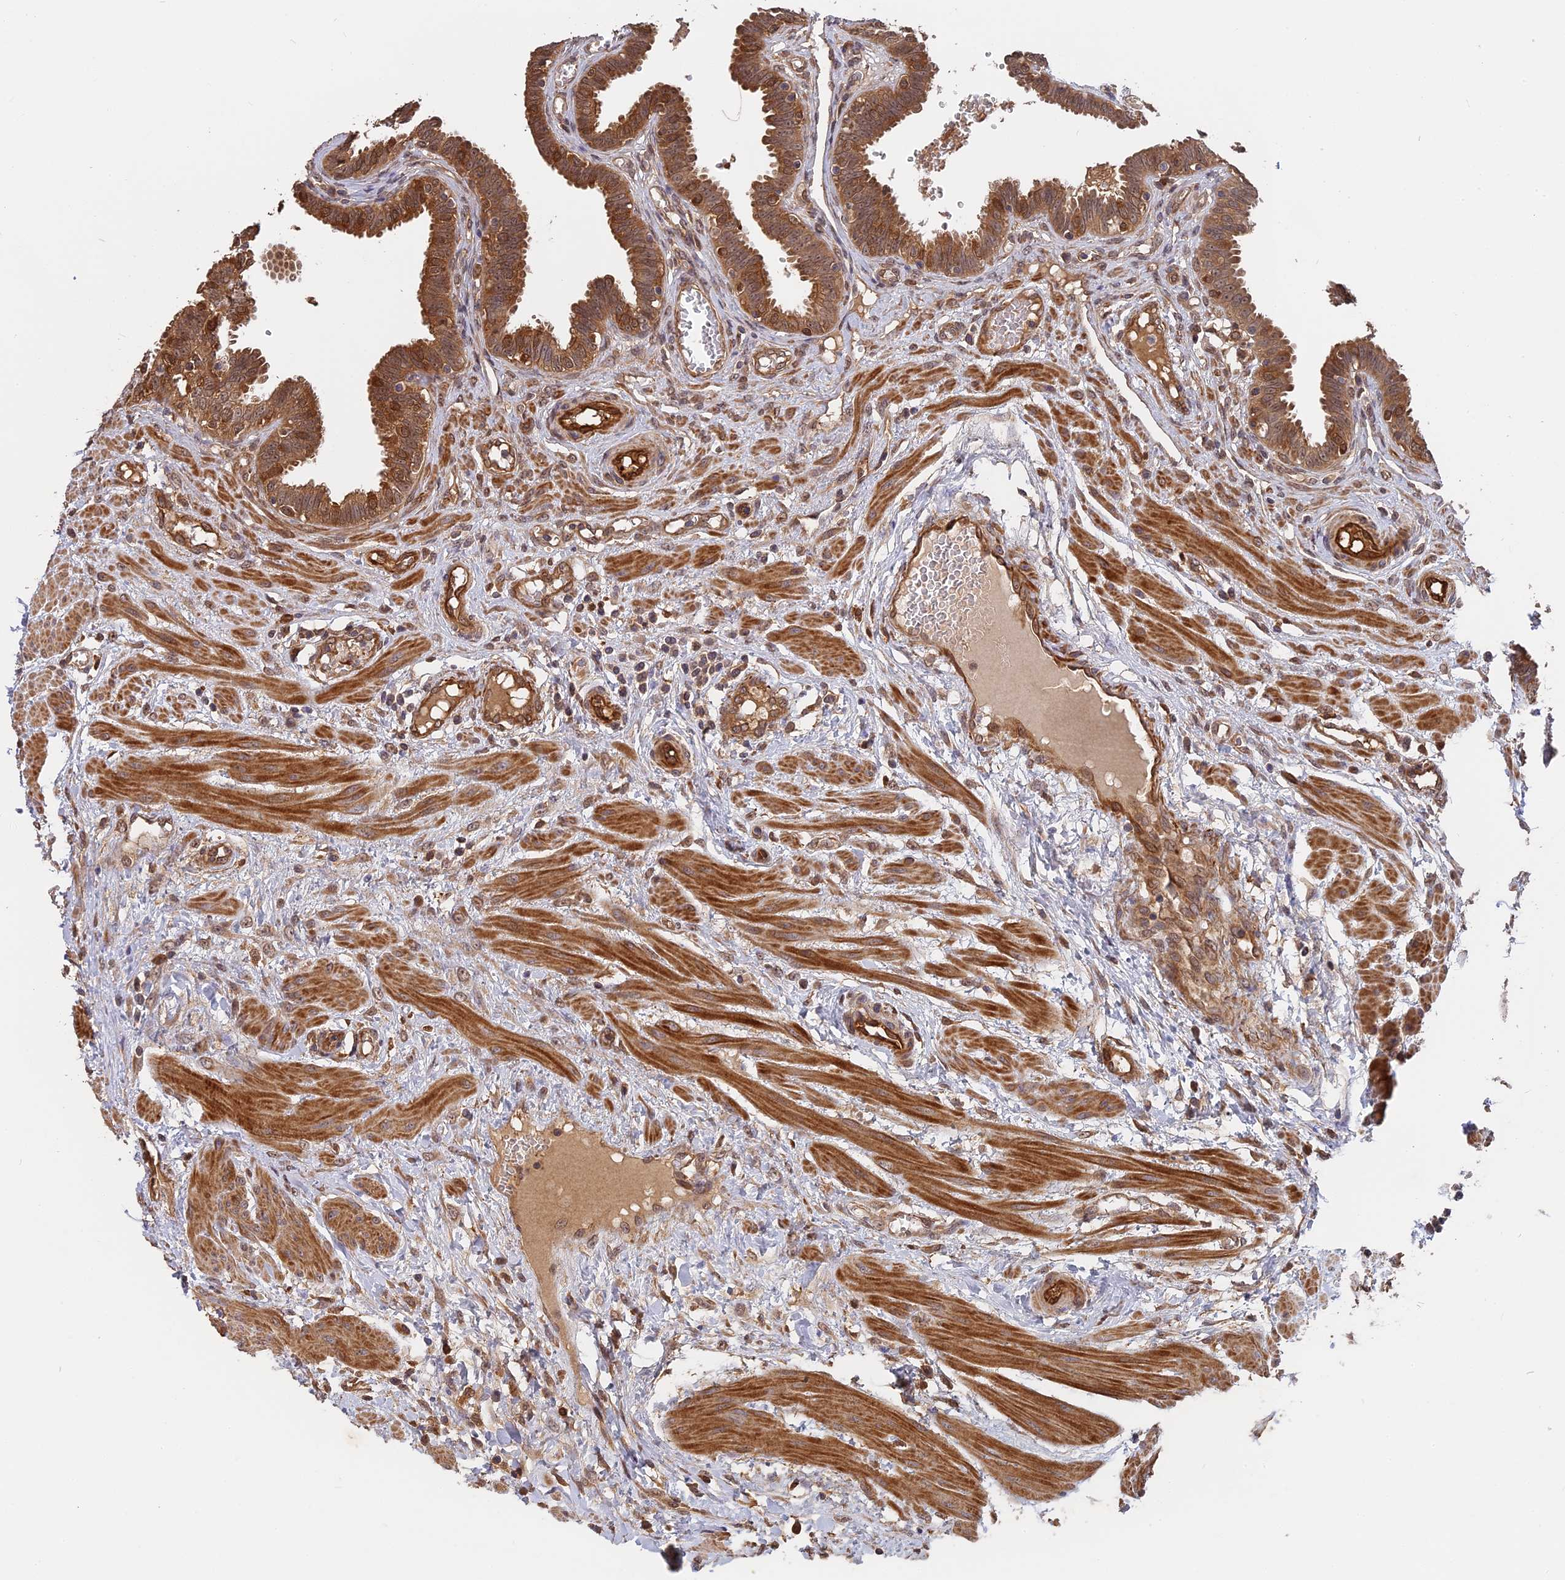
{"staining": {"intensity": "strong", "quantity": ">75%", "location": "cytoplasmic/membranous"}, "tissue": "fallopian tube", "cell_type": "Glandular cells", "image_type": "normal", "snomed": [{"axis": "morphology", "description": "Normal tissue, NOS"}, {"axis": "topography", "description": "Fallopian tube"}], "caption": "Immunohistochemistry (IHC) image of benign fallopian tube stained for a protein (brown), which exhibits high levels of strong cytoplasmic/membranous expression in about >75% of glandular cells.", "gene": "SAC3D1", "patient": {"sex": "female", "age": 32}}